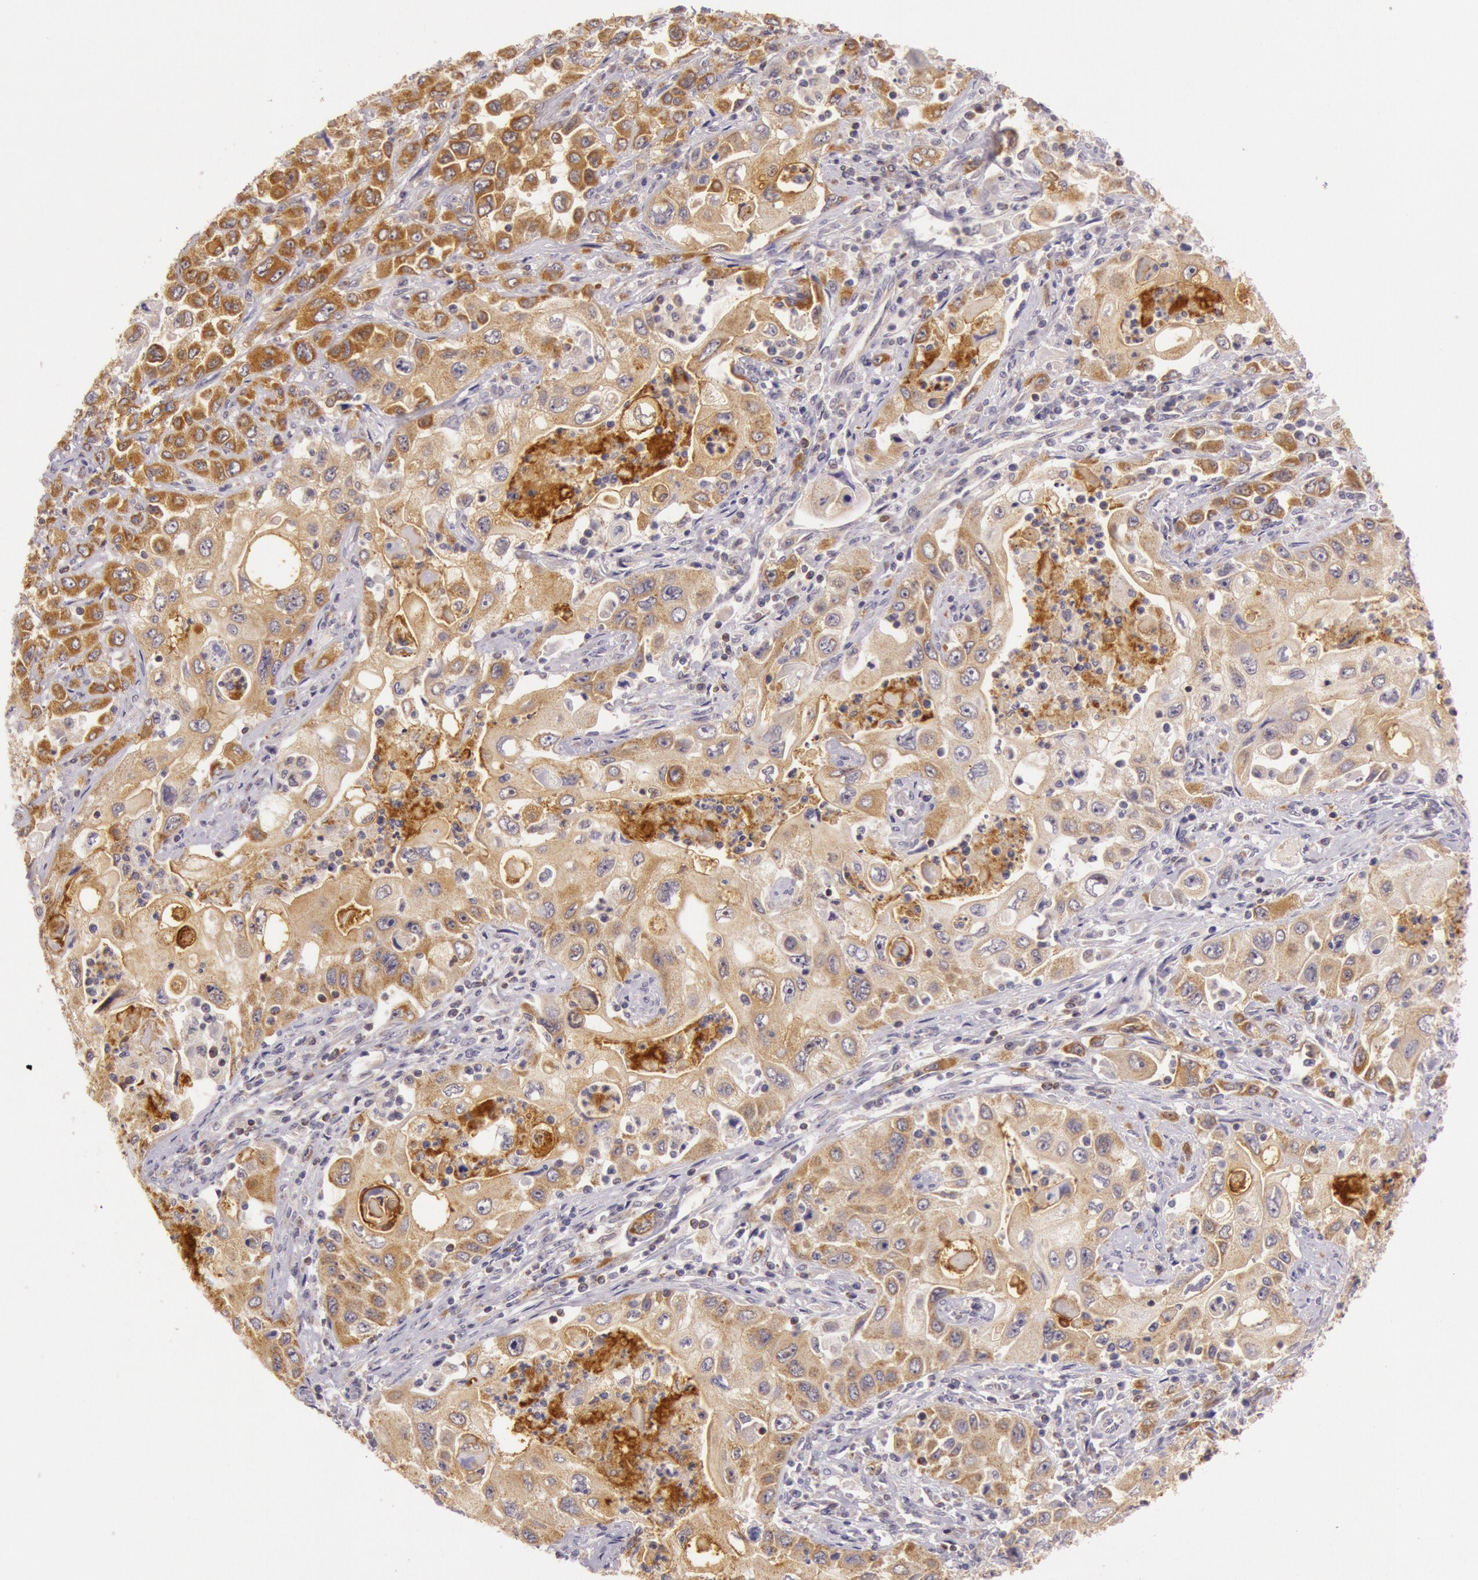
{"staining": {"intensity": "strong", "quantity": ">75%", "location": "cytoplasmic/membranous"}, "tissue": "pancreatic cancer", "cell_type": "Tumor cells", "image_type": "cancer", "snomed": [{"axis": "morphology", "description": "Adenocarcinoma, NOS"}, {"axis": "topography", "description": "Pancreas"}], "caption": "There is high levels of strong cytoplasmic/membranous staining in tumor cells of pancreatic adenocarcinoma, as demonstrated by immunohistochemical staining (brown color).", "gene": "CDK16", "patient": {"sex": "male", "age": 70}}